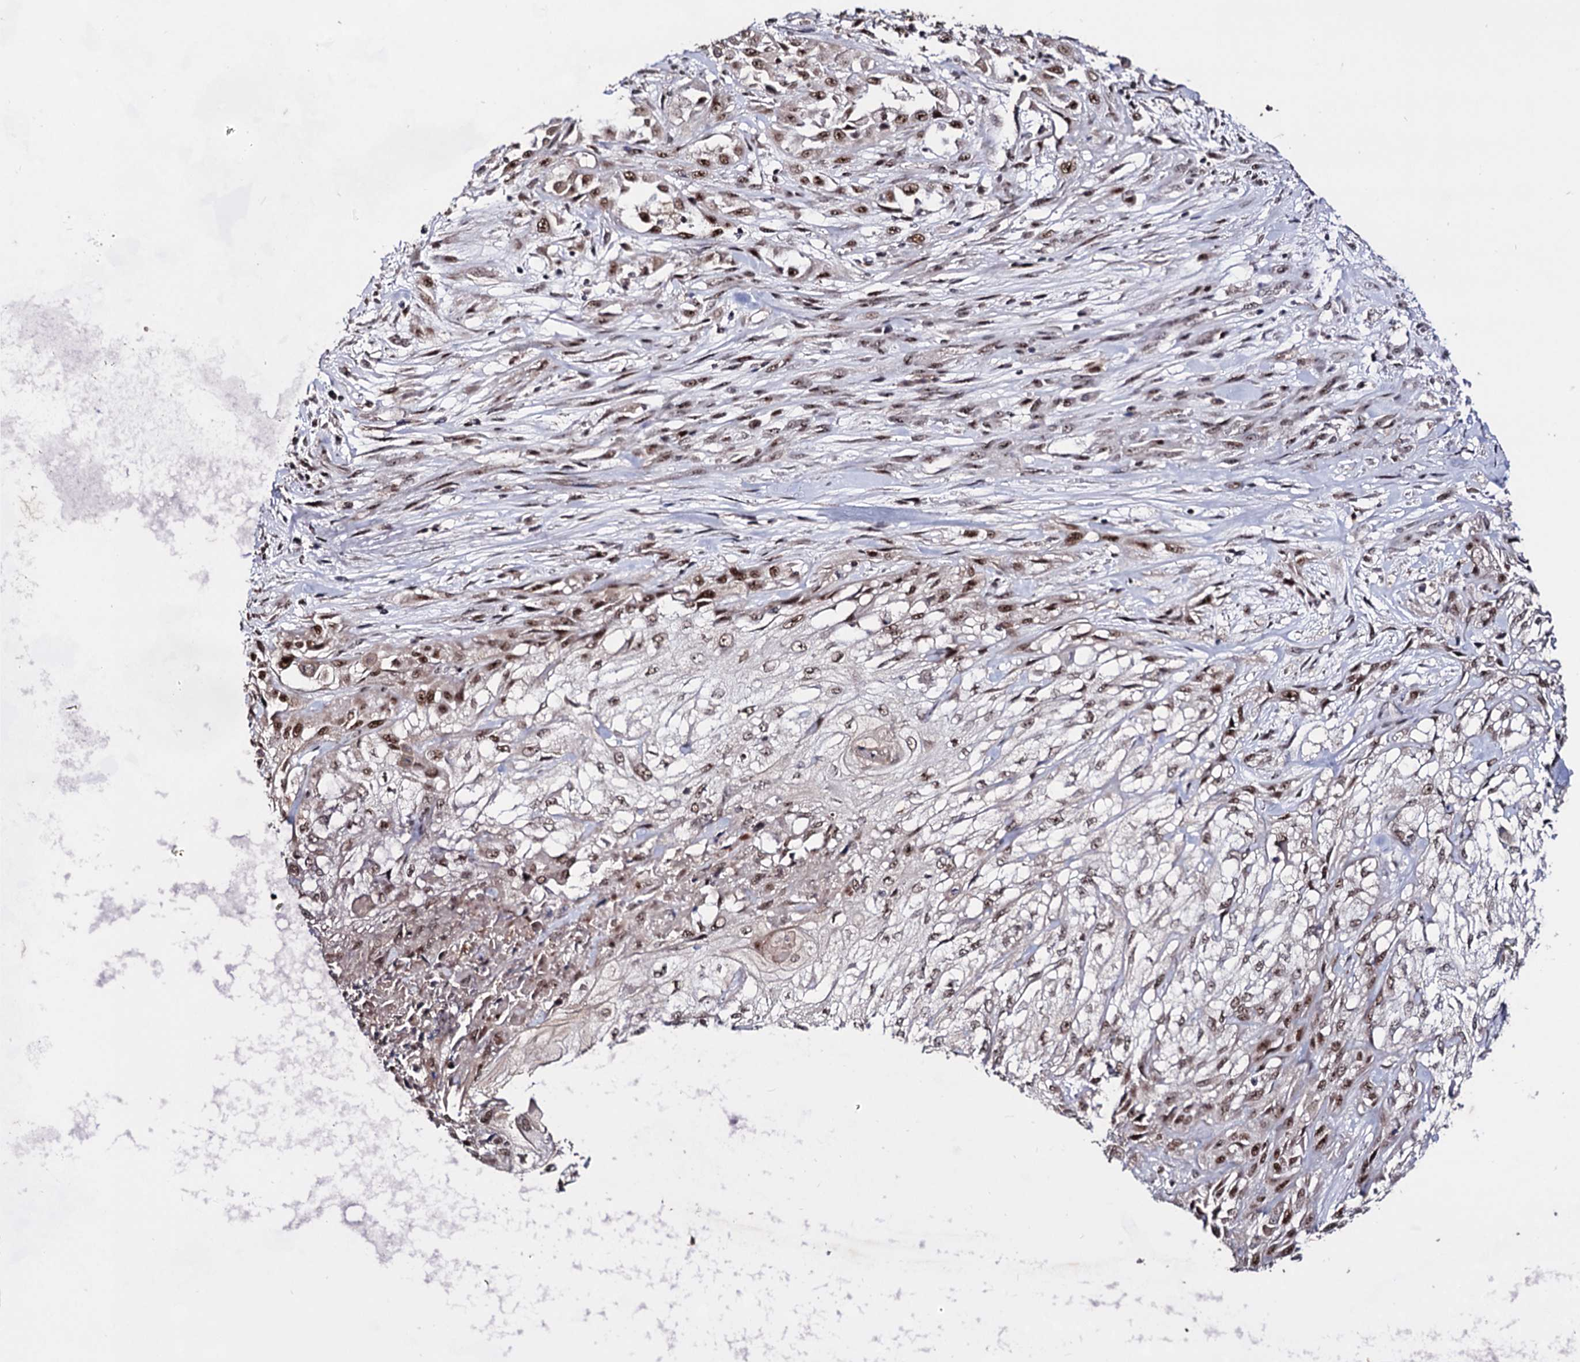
{"staining": {"intensity": "moderate", "quantity": ">75%", "location": "nuclear"}, "tissue": "skin cancer", "cell_type": "Tumor cells", "image_type": "cancer", "snomed": [{"axis": "morphology", "description": "Squamous cell carcinoma, NOS"}, {"axis": "morphology", "description": "Squamous cell carcinoma, metastatic, NOS"}, {"axis": "topography", "description": "Skin"}, {"axis": "topography", "description": "Lymph node"}], "caption": "Protein expression analysis of human skin metastatic squamous cell carcinoma reveals moderate nuclear positivity in approximately >75% of tumor cells.", "gene": "EXOSC10", "patient": {"sex": "male", "age": 75}}